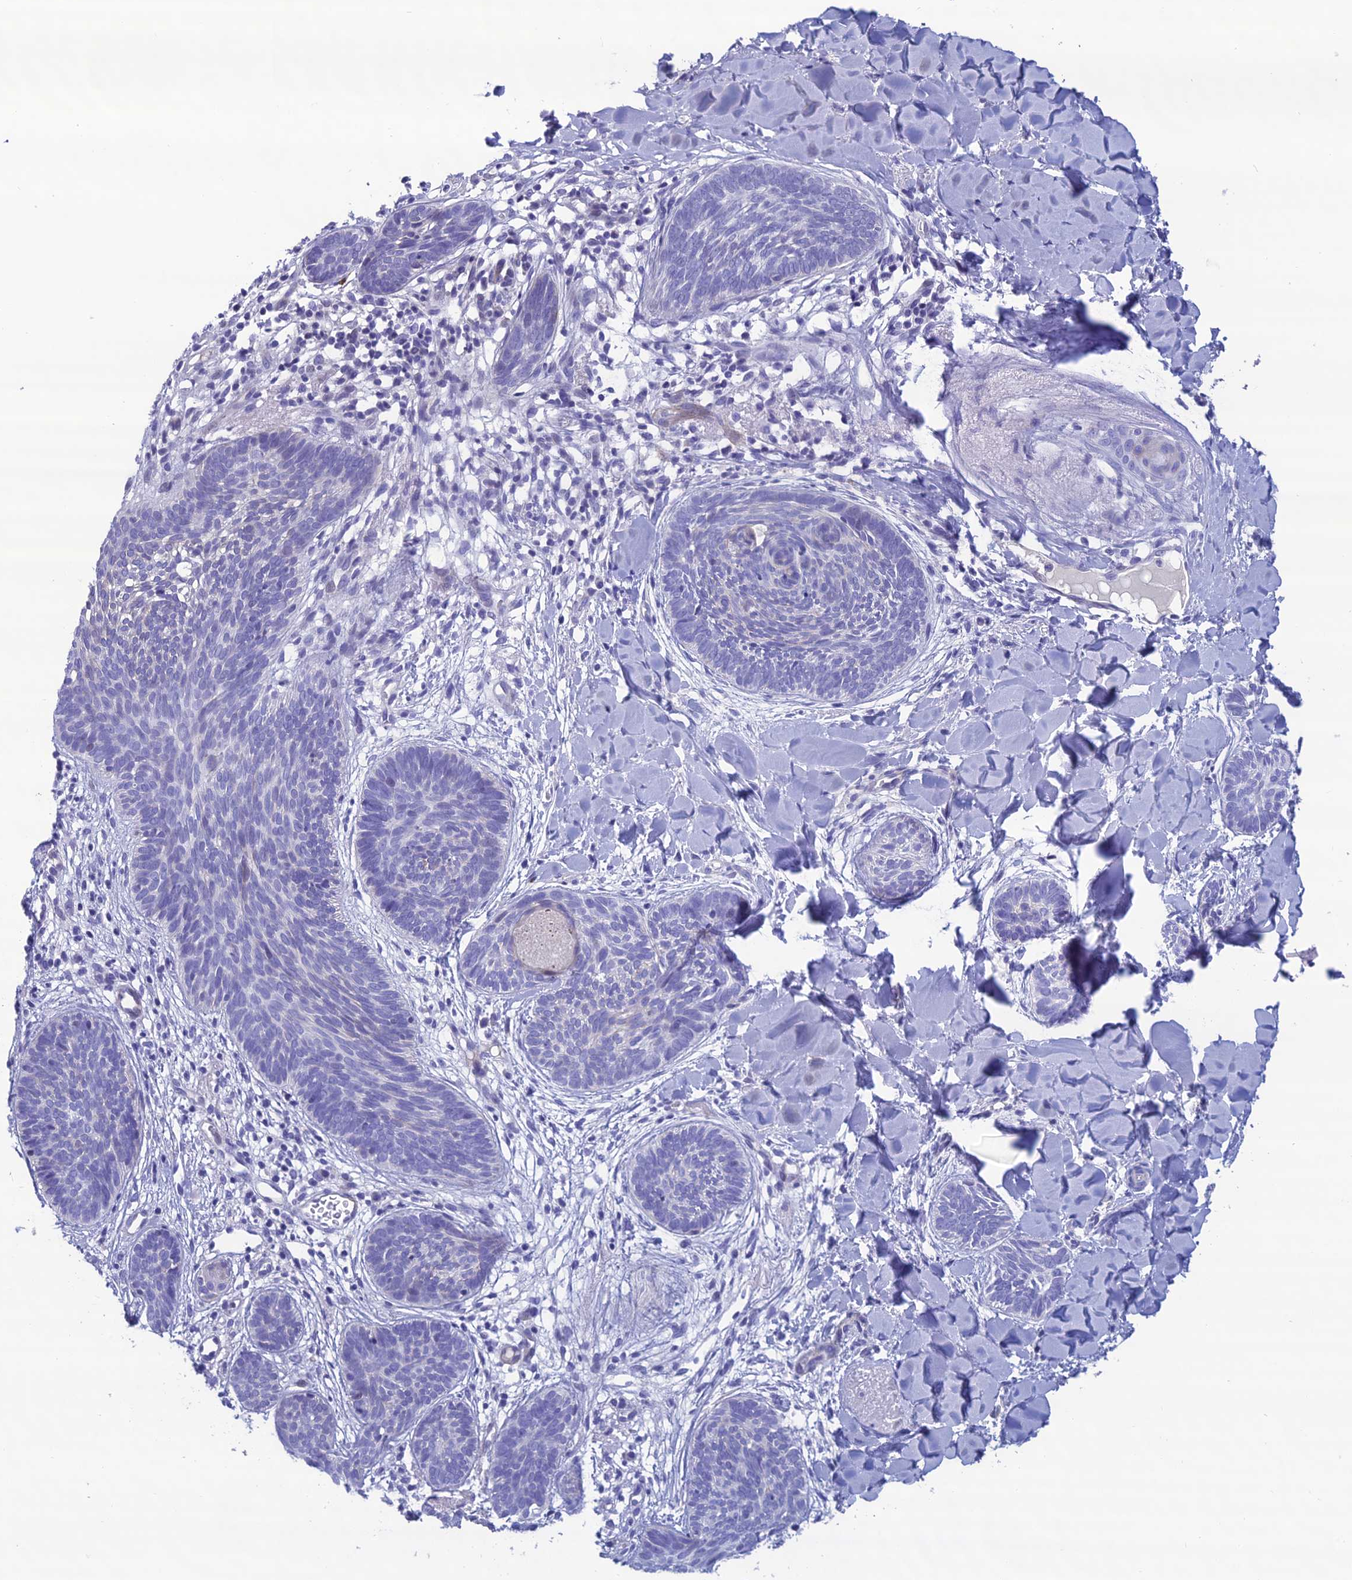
{"staining": {"intensity": "negative", "quantity": "none", "location": "none"}, "tissue": "skin cancer", "cell_type": "Tumor cells", "image_type": "cancer", "snomed": [{"axis": "morphology", "description": "Basal cell carcinoma"}, {"axis": "topography", "description": "Skin"}], "caption": "Immunohistochemistry (IHC) photomicrograph of human skin cancer stained for a protein (brown), which displays no positivity in tumor cells.", "gene": "OR56B1", "patient": {"sex": "female", "age": 81}}